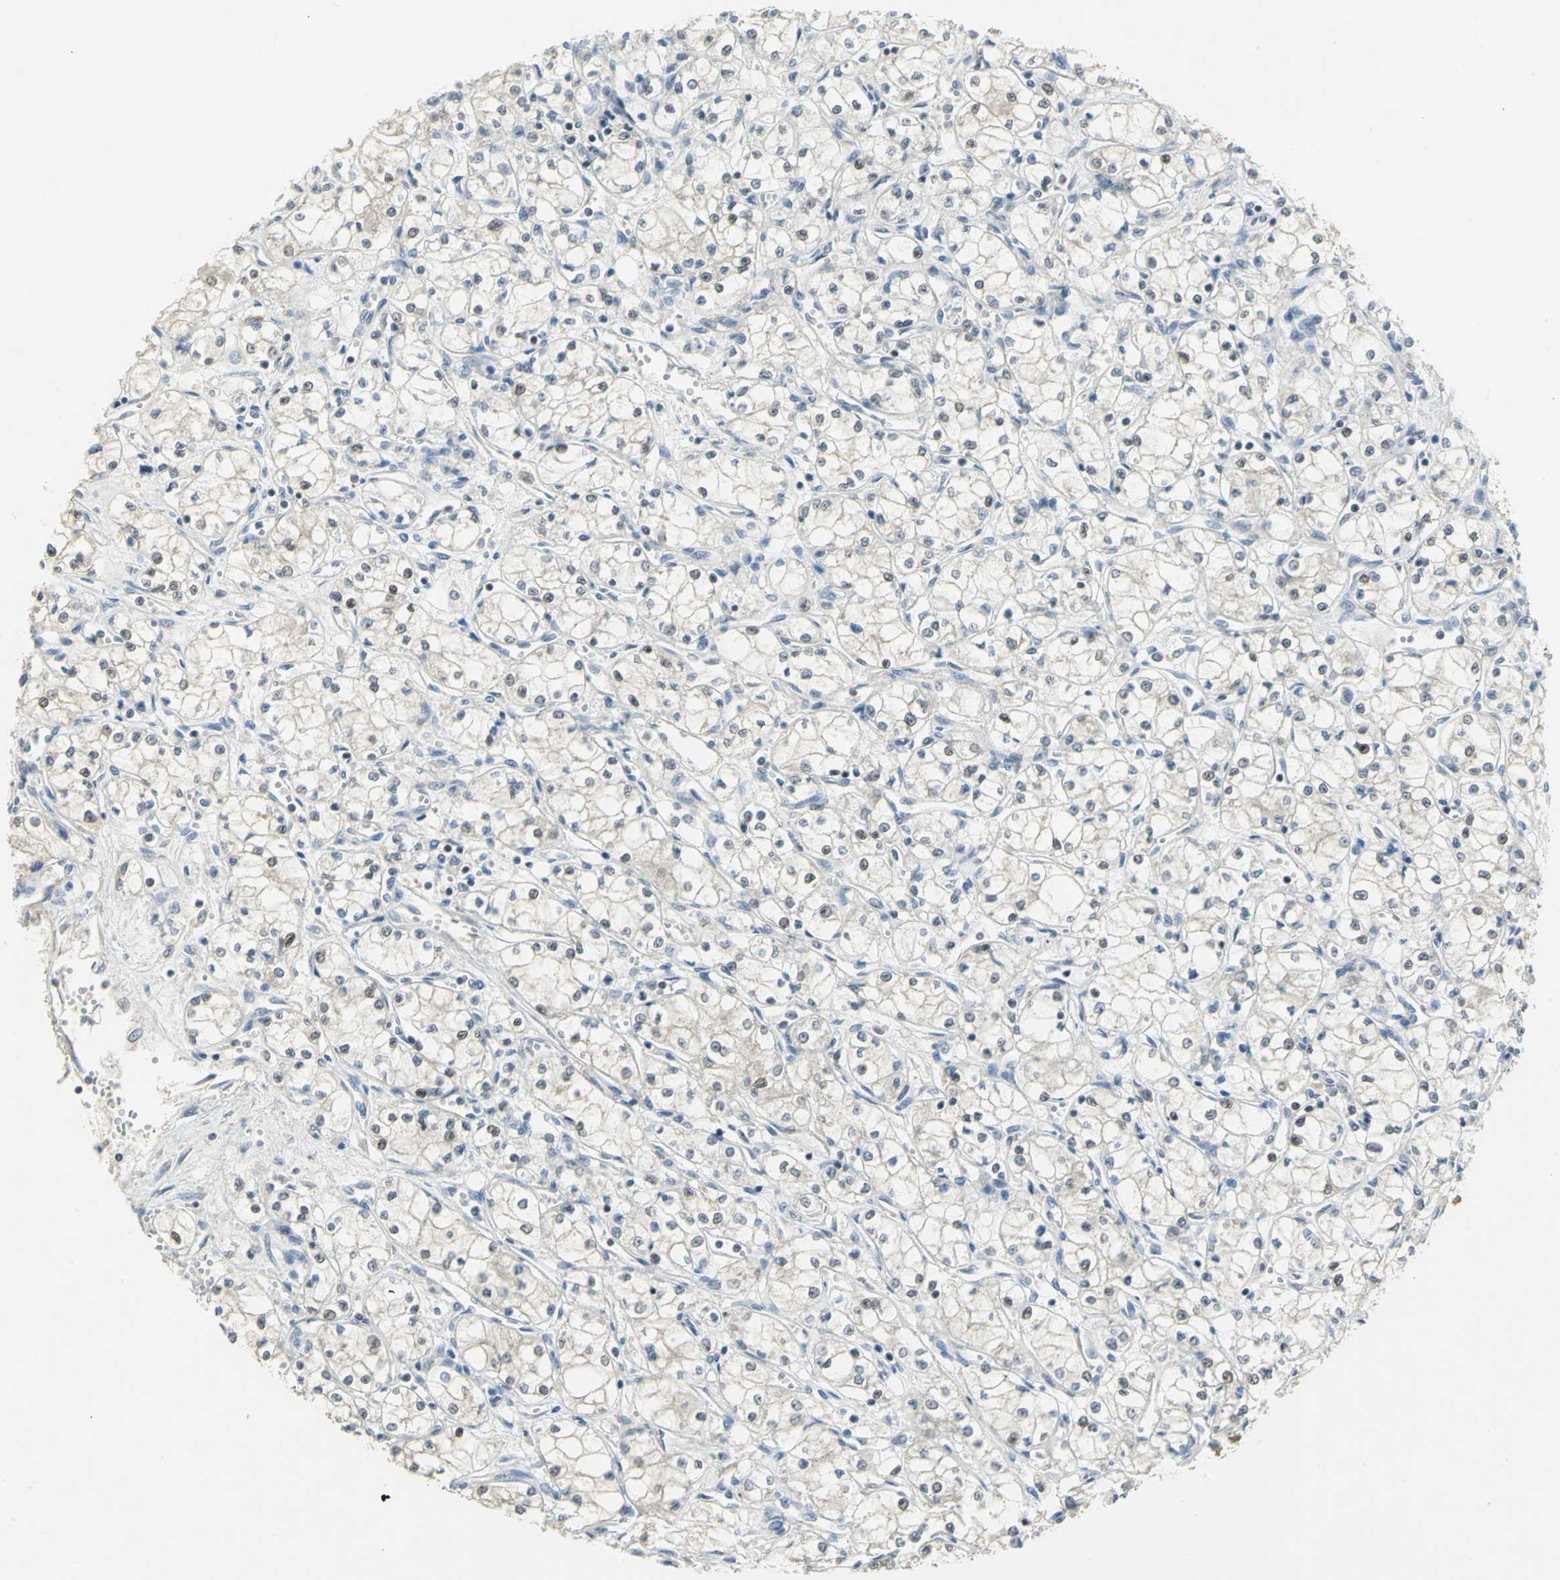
{"staining": {"intensity": "negative", "quantity": "none", "location": "none"}, "tissue": "renal cancer", "cell_type": "Tumor cells", "image_type": "cancer", "snomed": [{"axis": "morphology", "description": "Normal tissue, NOS"}, {"axis": "morphology", "description": "Adenocarcinoma, NOS"}, {"axis": "topography", "description": "Kidney"}], "caption": "Immunohistochemical staining of human renal adenocarcinoma demonstrates no significant positivity in tumor cells.", "gene": "PPIA", "patient": {"sex": "male", "age": 59}}